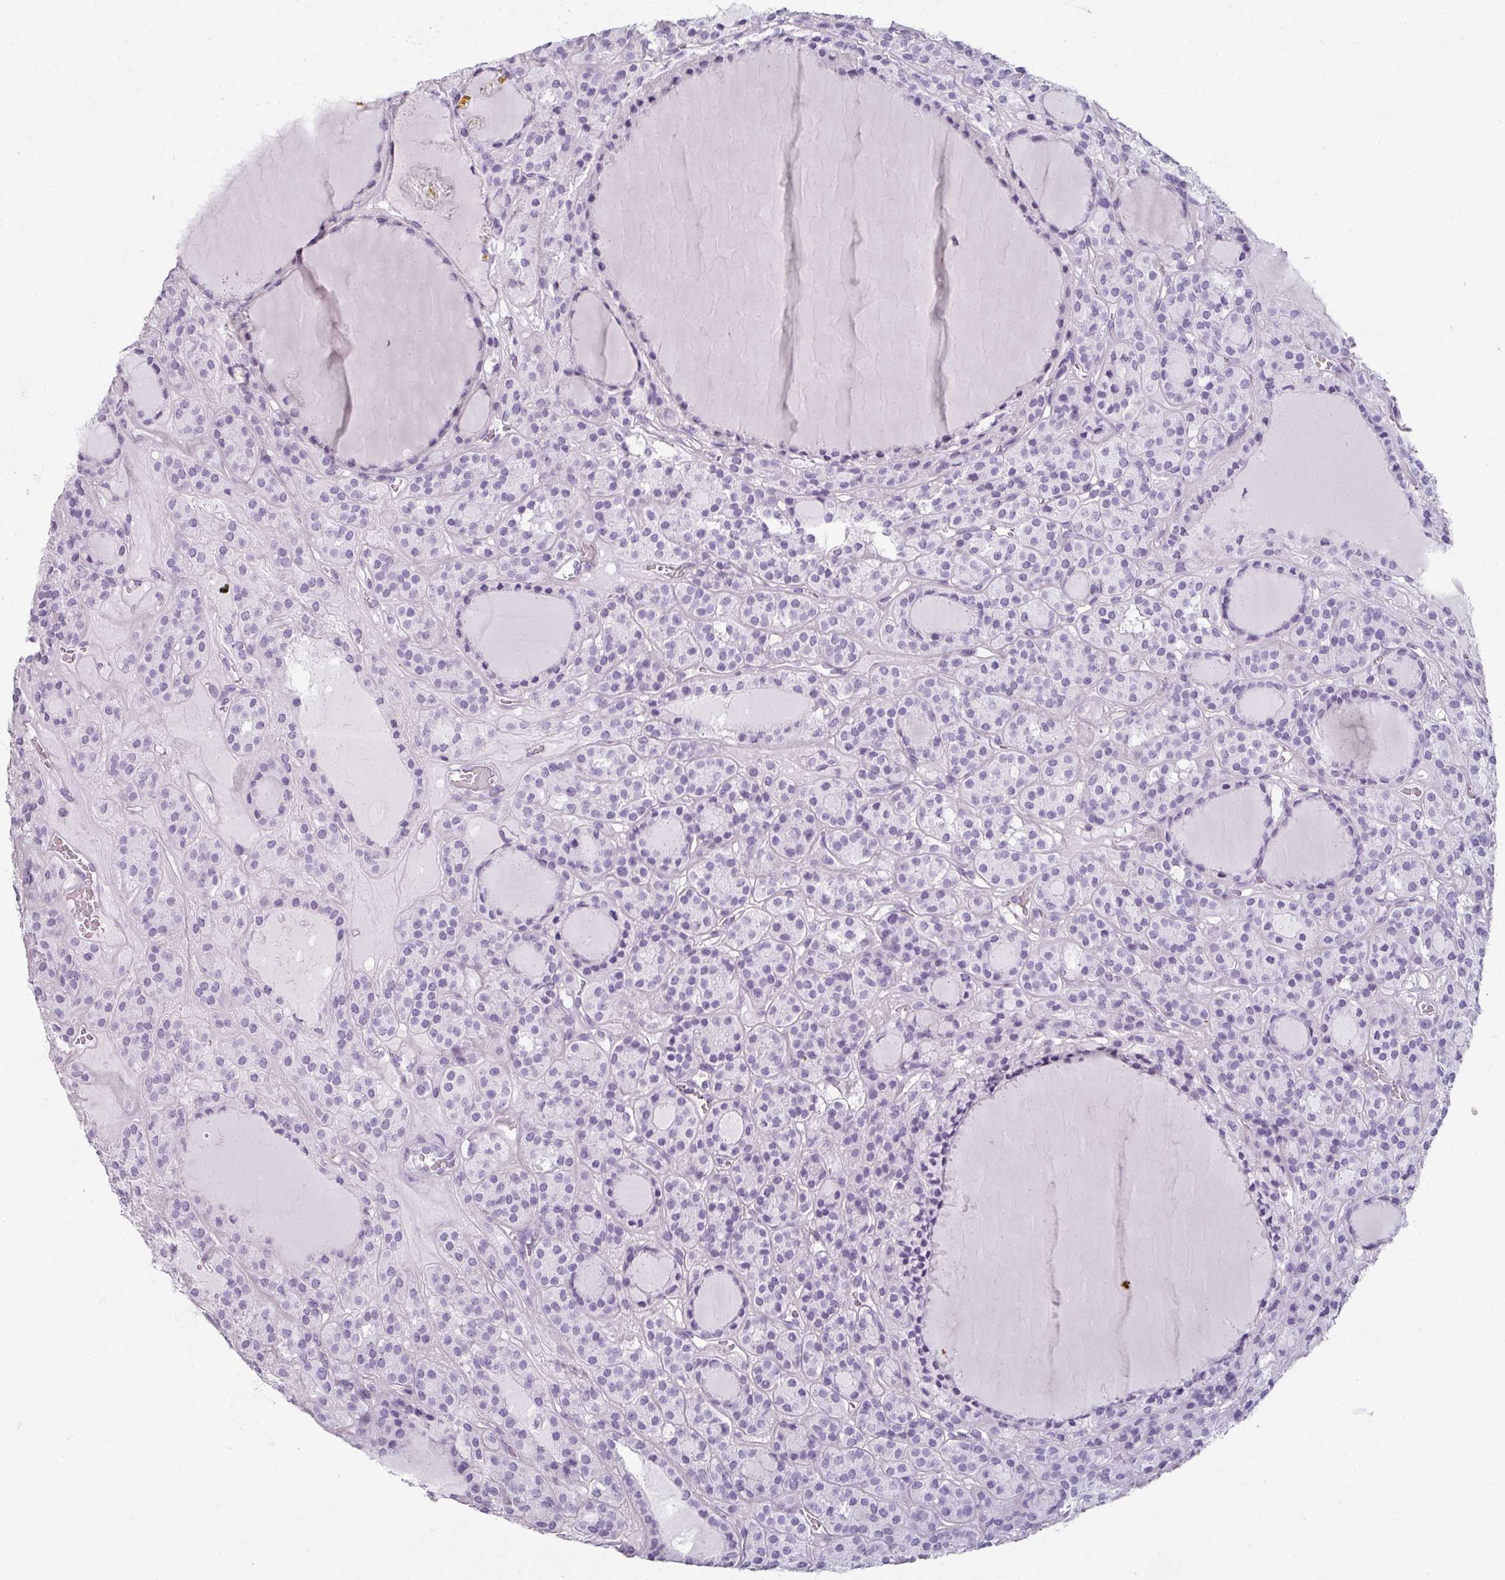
{"staining": {"intensity": "negative", "quantity": "none", "location": "none"}, "tissue": "thyroid cancer", "cell_type": "Tumor cells", "image_type": "cancer", "snomed": [{"axis": "morphology", "description": "Follicular adenoma carcinoma, NOS"}, {"axis": "topography", "description": "Thyroid gland"}], "caption": "There is no significant expression in tumor cells of thyroid cancer (follicular adenoma carcinoma). Brightfield microscopy of immunohistochemistry stained with DAB (brown) and hematoxylin (blue), captured at high magnification.", "gene": "REG3G", "patient": {"sex": "female", "age": 63}}